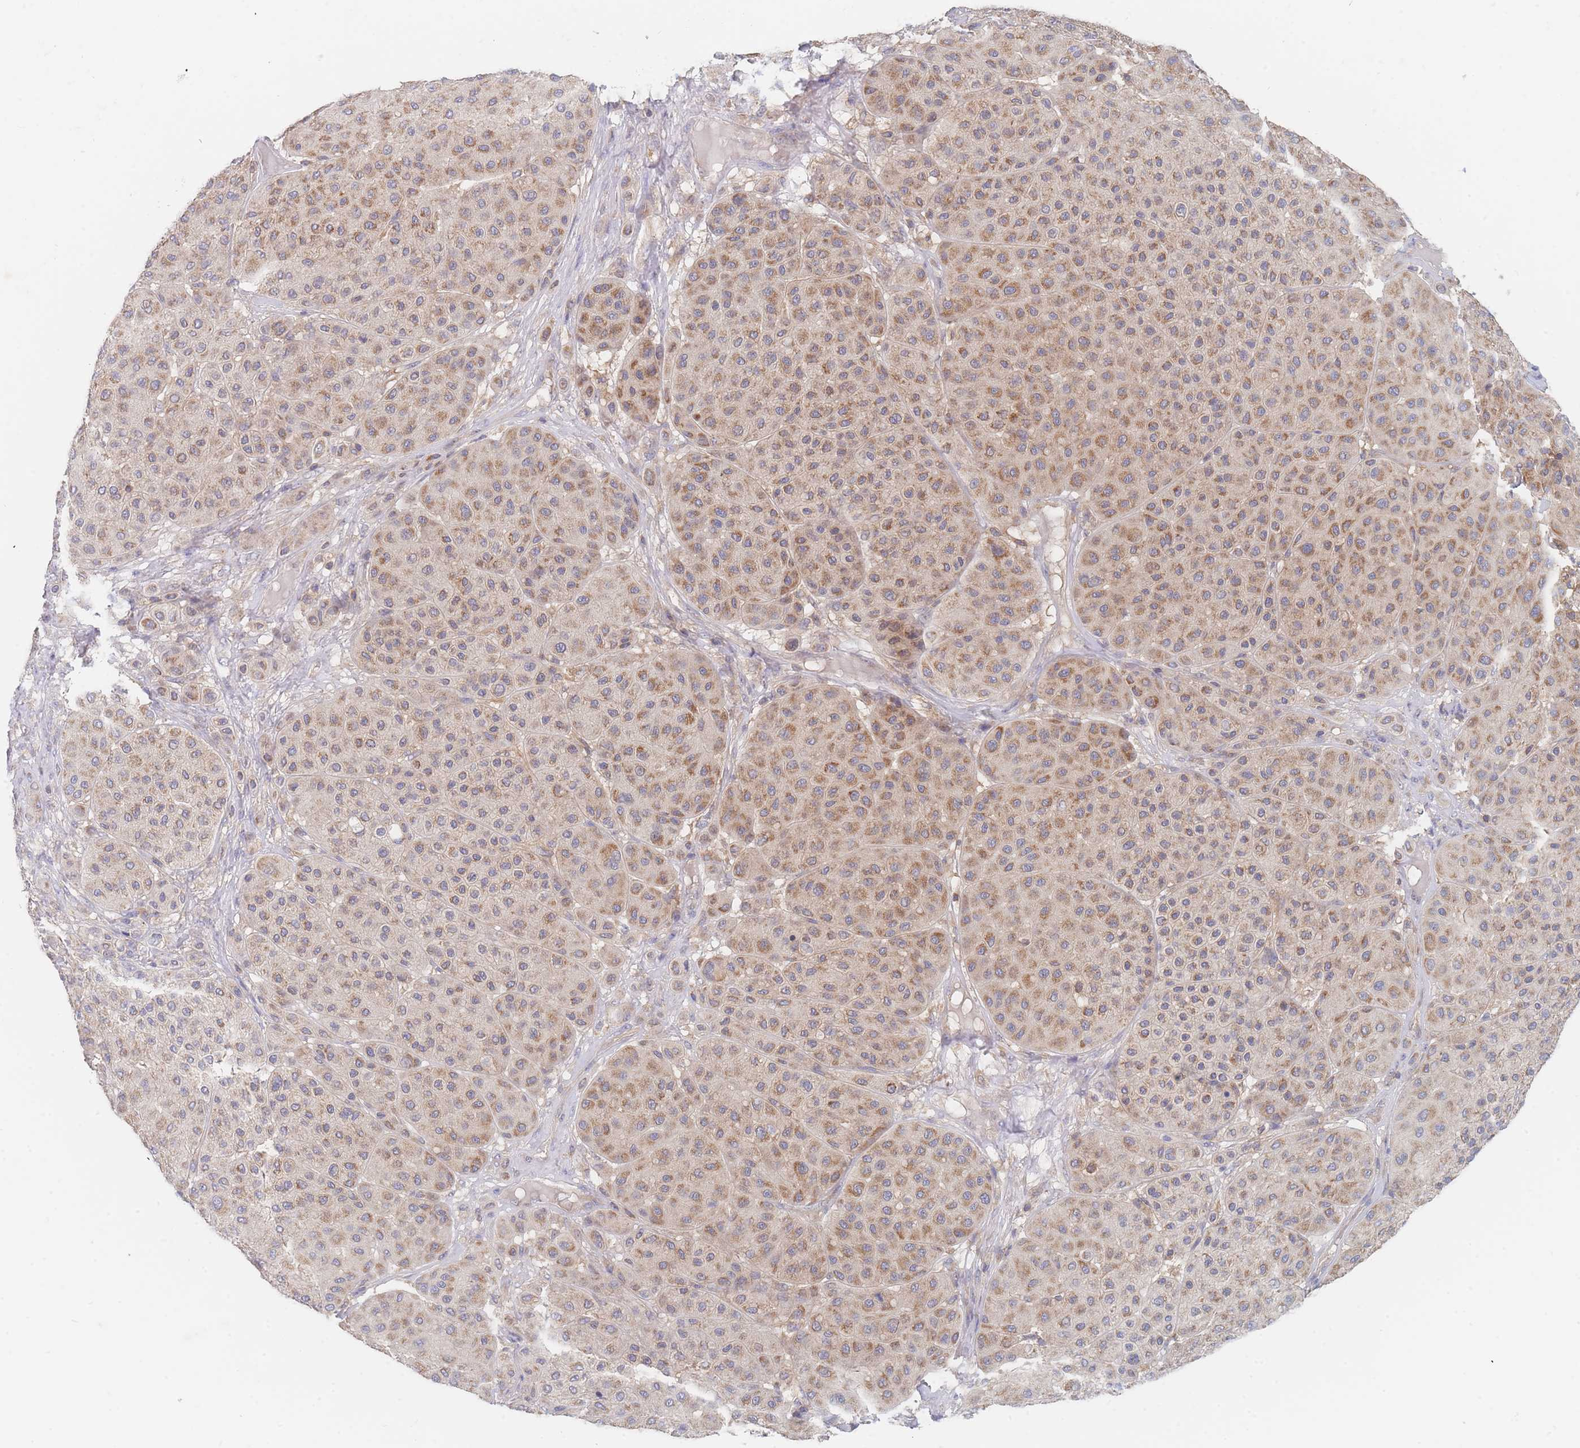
{"staining": {"intensity": "moderate", "quantity": "25%-75%", "location": "cytoplasmic/membranous"}, "tissue": "melanoma", "cell_type": "Tumor cells", "image_type": "cancer", "snomed": [{"axis": "morphology", "description": "Malignant melanoma, Metastatic site"}, {"axis": "topography", "description": "Smooth muscle"}], "caption": "Immunohistochemical staining of human malignant melanoma (metastatic site) reveals moderate cytoplasmic/membranous protein expression in about 25%-75% of tumor cells.", "gene": "PPP6C", "patient": {"sex": "male", "age": 41}}